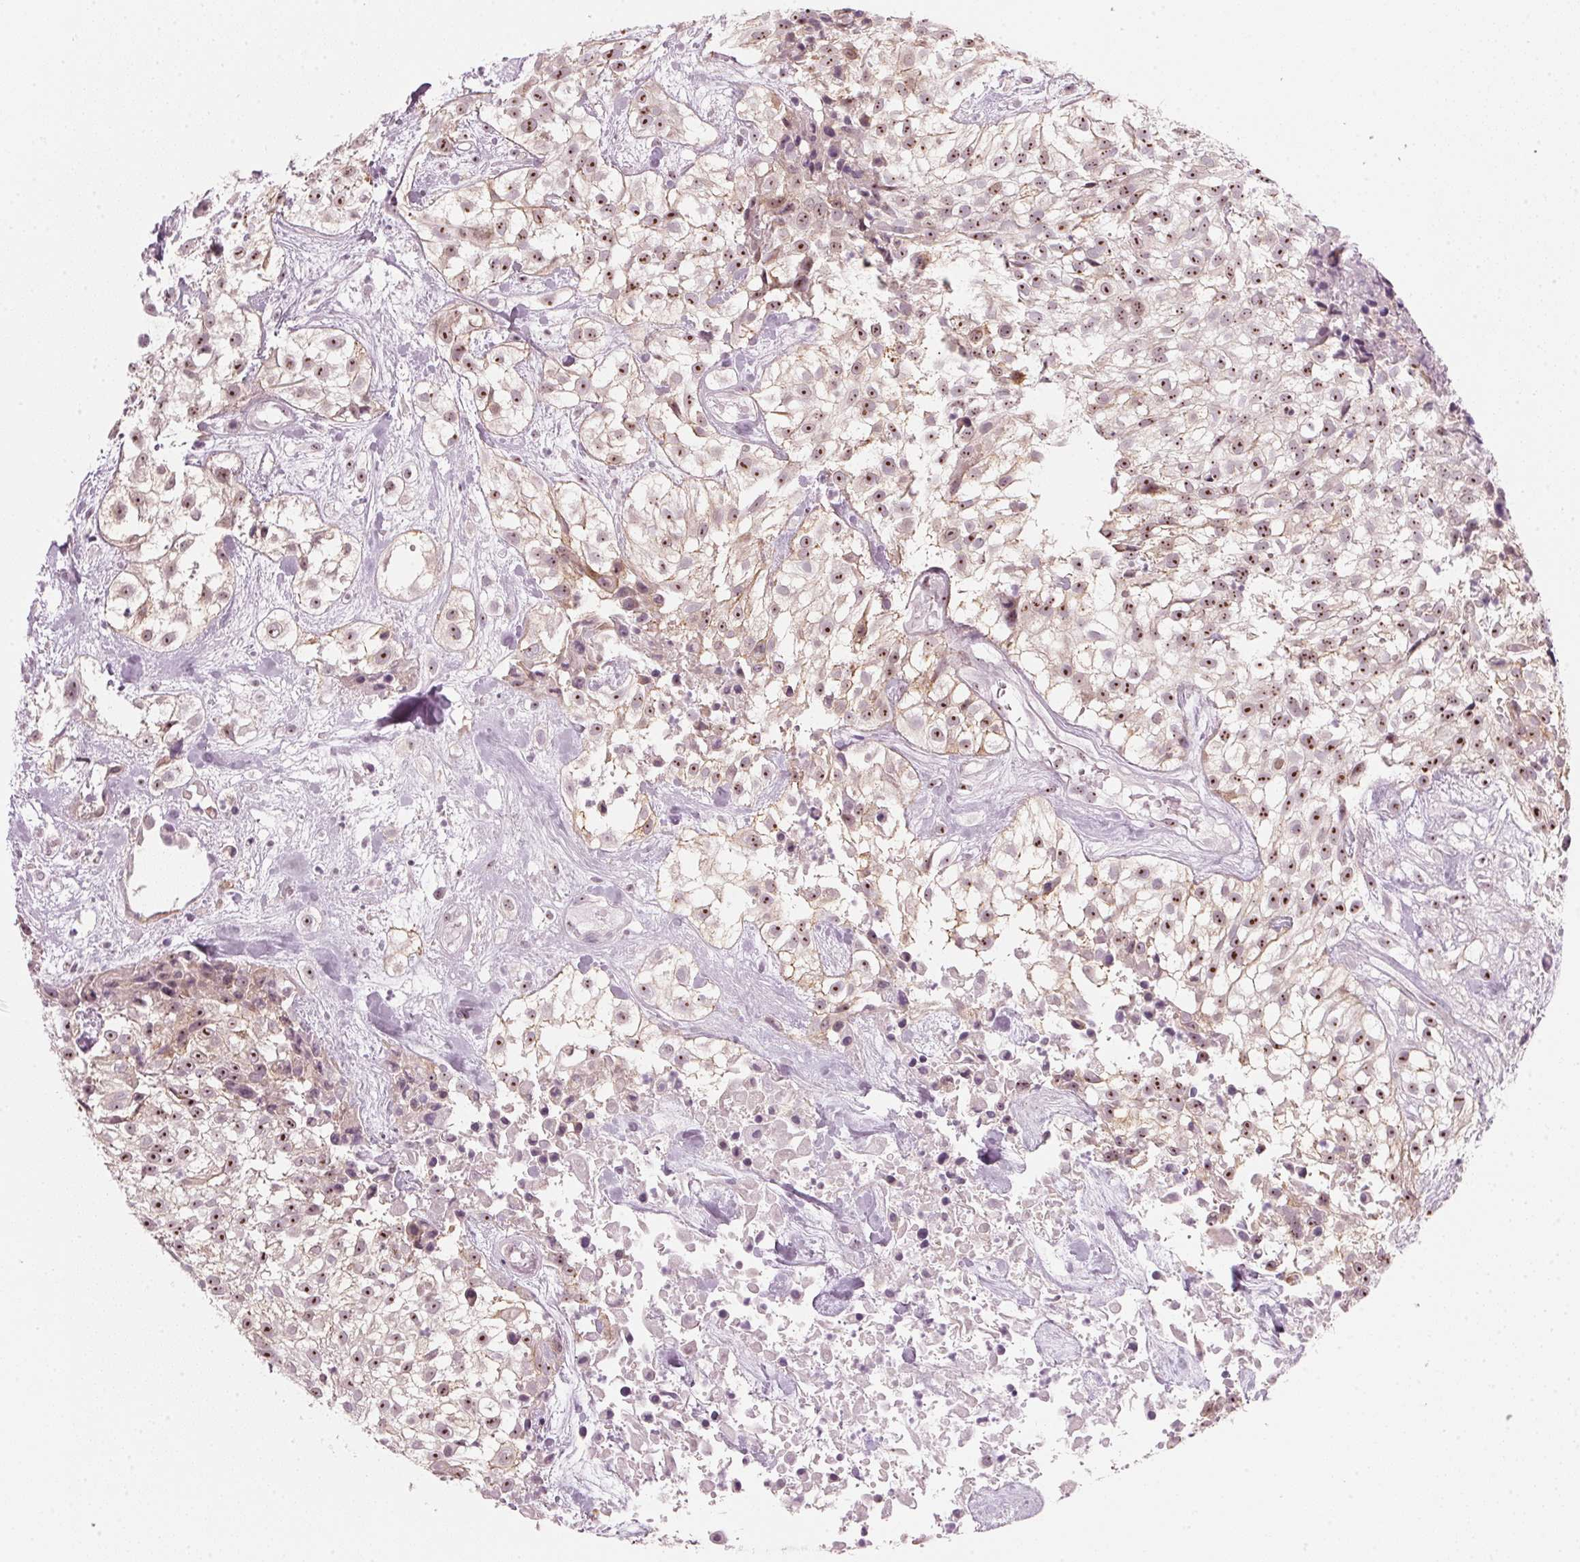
{"staining": {"intensity": "moderate", "quantity": ">75%", "location": "nuclear"}, "tissue": "urothelial cancer", "cell_type": "Tumor cells", "image_type": "cancer", "snomed": [{"axis": "morphology", "description": "Urothelial carcinoma, High grade"}, {"axis": "topography", "description": "Urinary bladder"}], "caption": "Immunohistochemistry (IHC) (DAB) staining of urothelial cancer shows moderate nuclear protein staining in about >75% of tumor cells.", "gene": "DNTTIP2", "patient": {"sex": "male", "age": 56}}